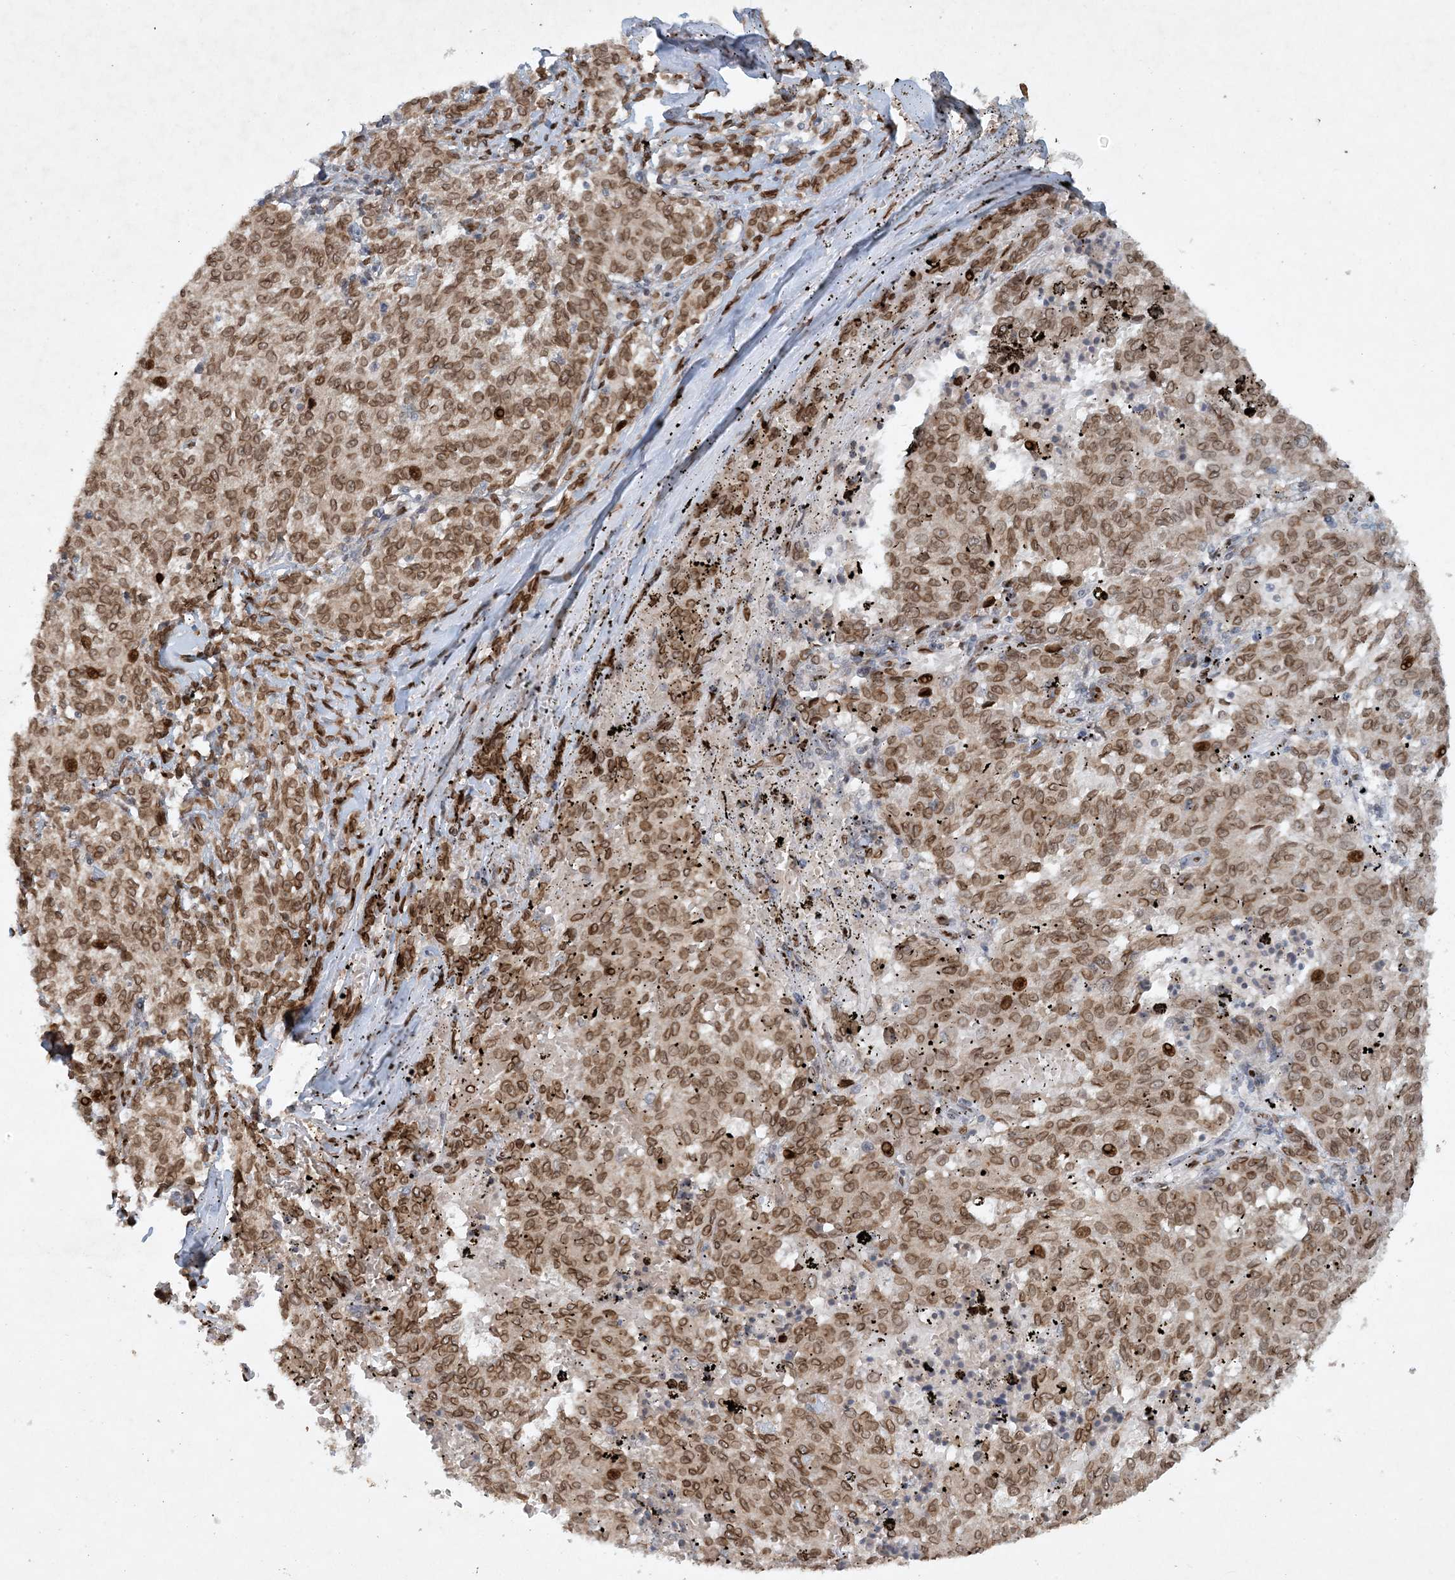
{"staining": {"intensity": "moderate", "quantity": ">75%", "location": "cytoplasmic/membranous,nuclear"}, "tissue": "melanoma", "cell_type": "Tumor cells", "image_type": "cancer", "snomed": [{"axis": "morphology", "description": "Malignant melanoma, NOS"}, {"axis": "topography", "description": "Skin"}], "caption": "DAB (3,3'-diaminobenzidine) immunohistochemical staining of melanoma reveals moderate cytoplasmic/membranous and nuclear protein expression in about >75% of tumor cells. (Brightfield microscopy of DAB IHC at high magnification).", "gene": "SLC35A2", "patient": {"sex": "female", "age": 72}}